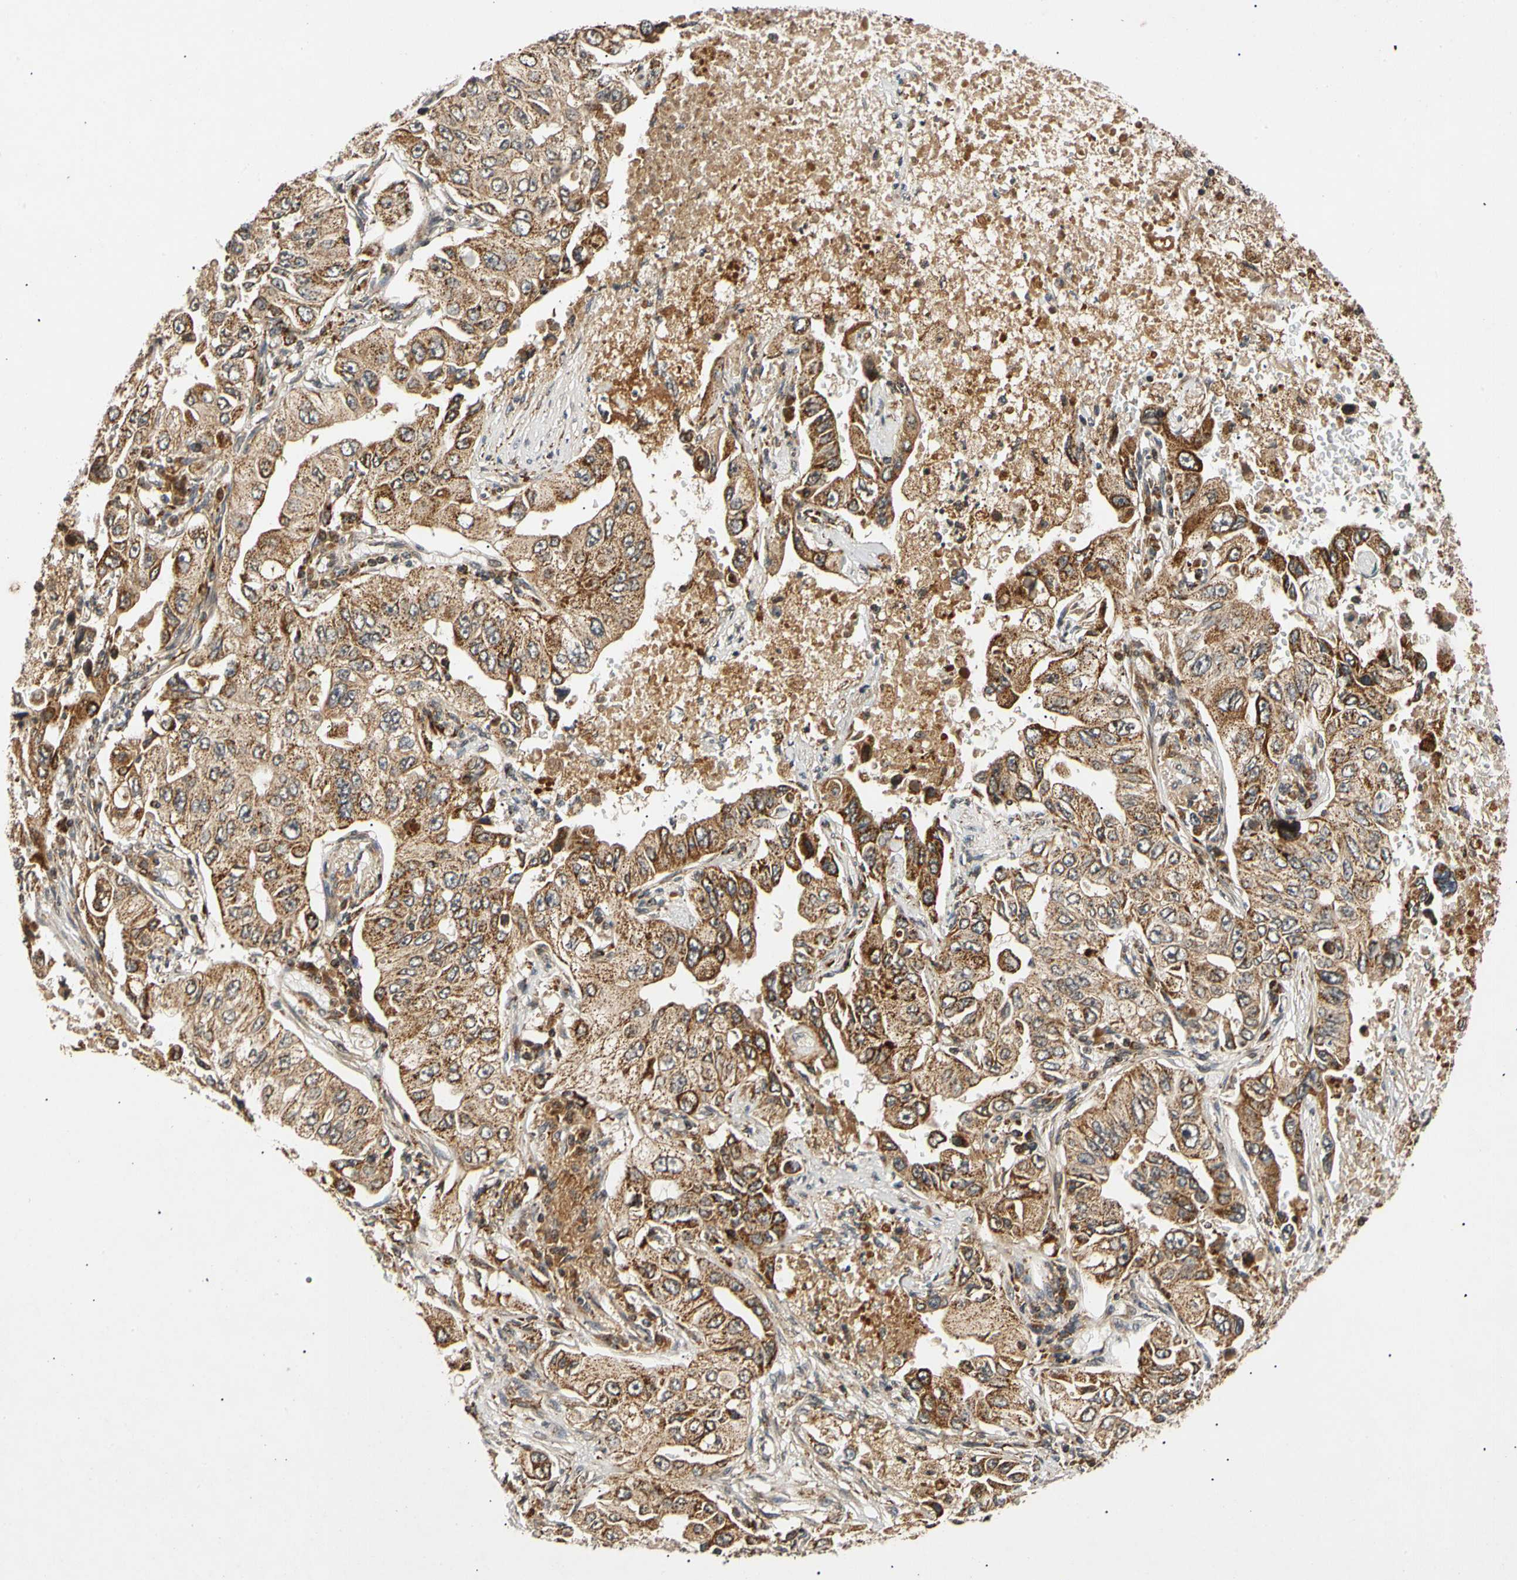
{"staining": {"intensity": "strong", "quantity": ">75%", "location": "cytoplasmic/membranous"}, "tissue": "lung cancer", "cell_type": "Tumor cells", "image_type": "cancer", "snomed": [{"axis": "morphology", "description": "Adenocarcinoma, NOS"}, {"axis": "topography", "description": "Lung"}], "caption": "Immunohistochemical staining of human lung adenocarcinoma reveals high levels of strong cytoplasmic/membranous expression in approximately >75% of tumor cells.", "gene": "MRPS22", "patient": {"sex": "male", "age": 84}}